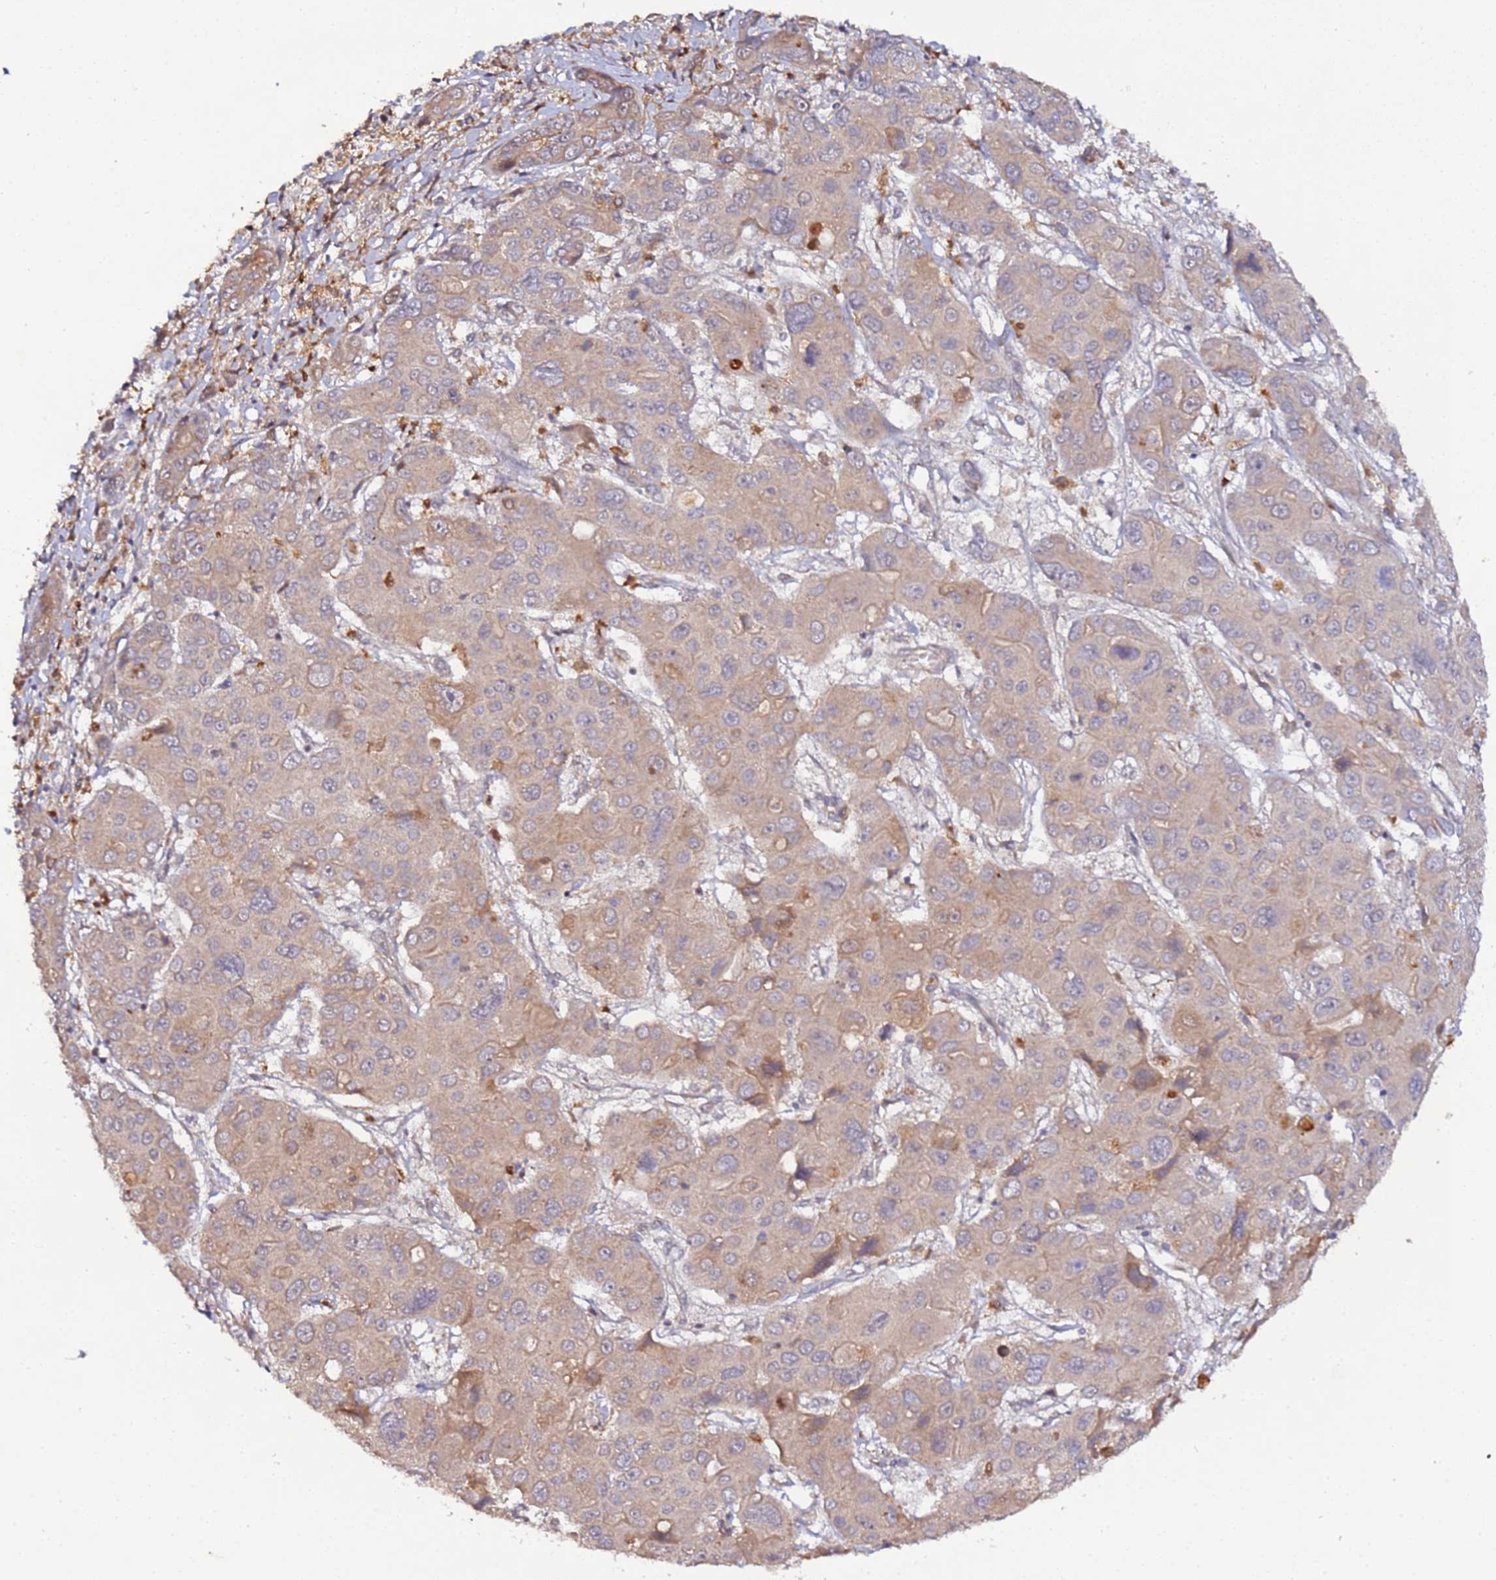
{"staining": {"intensity": "moderate", "quantity": "25%-75%", "location": "cytoplasmic/membranous"}, "tissue": "liver cancer", "cell_type": "Tumor cells", "image_type": "cancer", "snomed": [{"axis": "morphology", "description": "Cholangiocarcinoma"}, {"axis": "topography", "description": "Liver"}], "caption": "Immunohistochemistry (IHC) micrograph of cholangiocarcinoma (liver) stained for a protein (brown), which exhibits medium levels of moderate cytoplasmic/membranous positivity in about 25%-75% of tumor cells.", "gene": "TRIM26", "patient": {"sex": "male", "age": 67}}